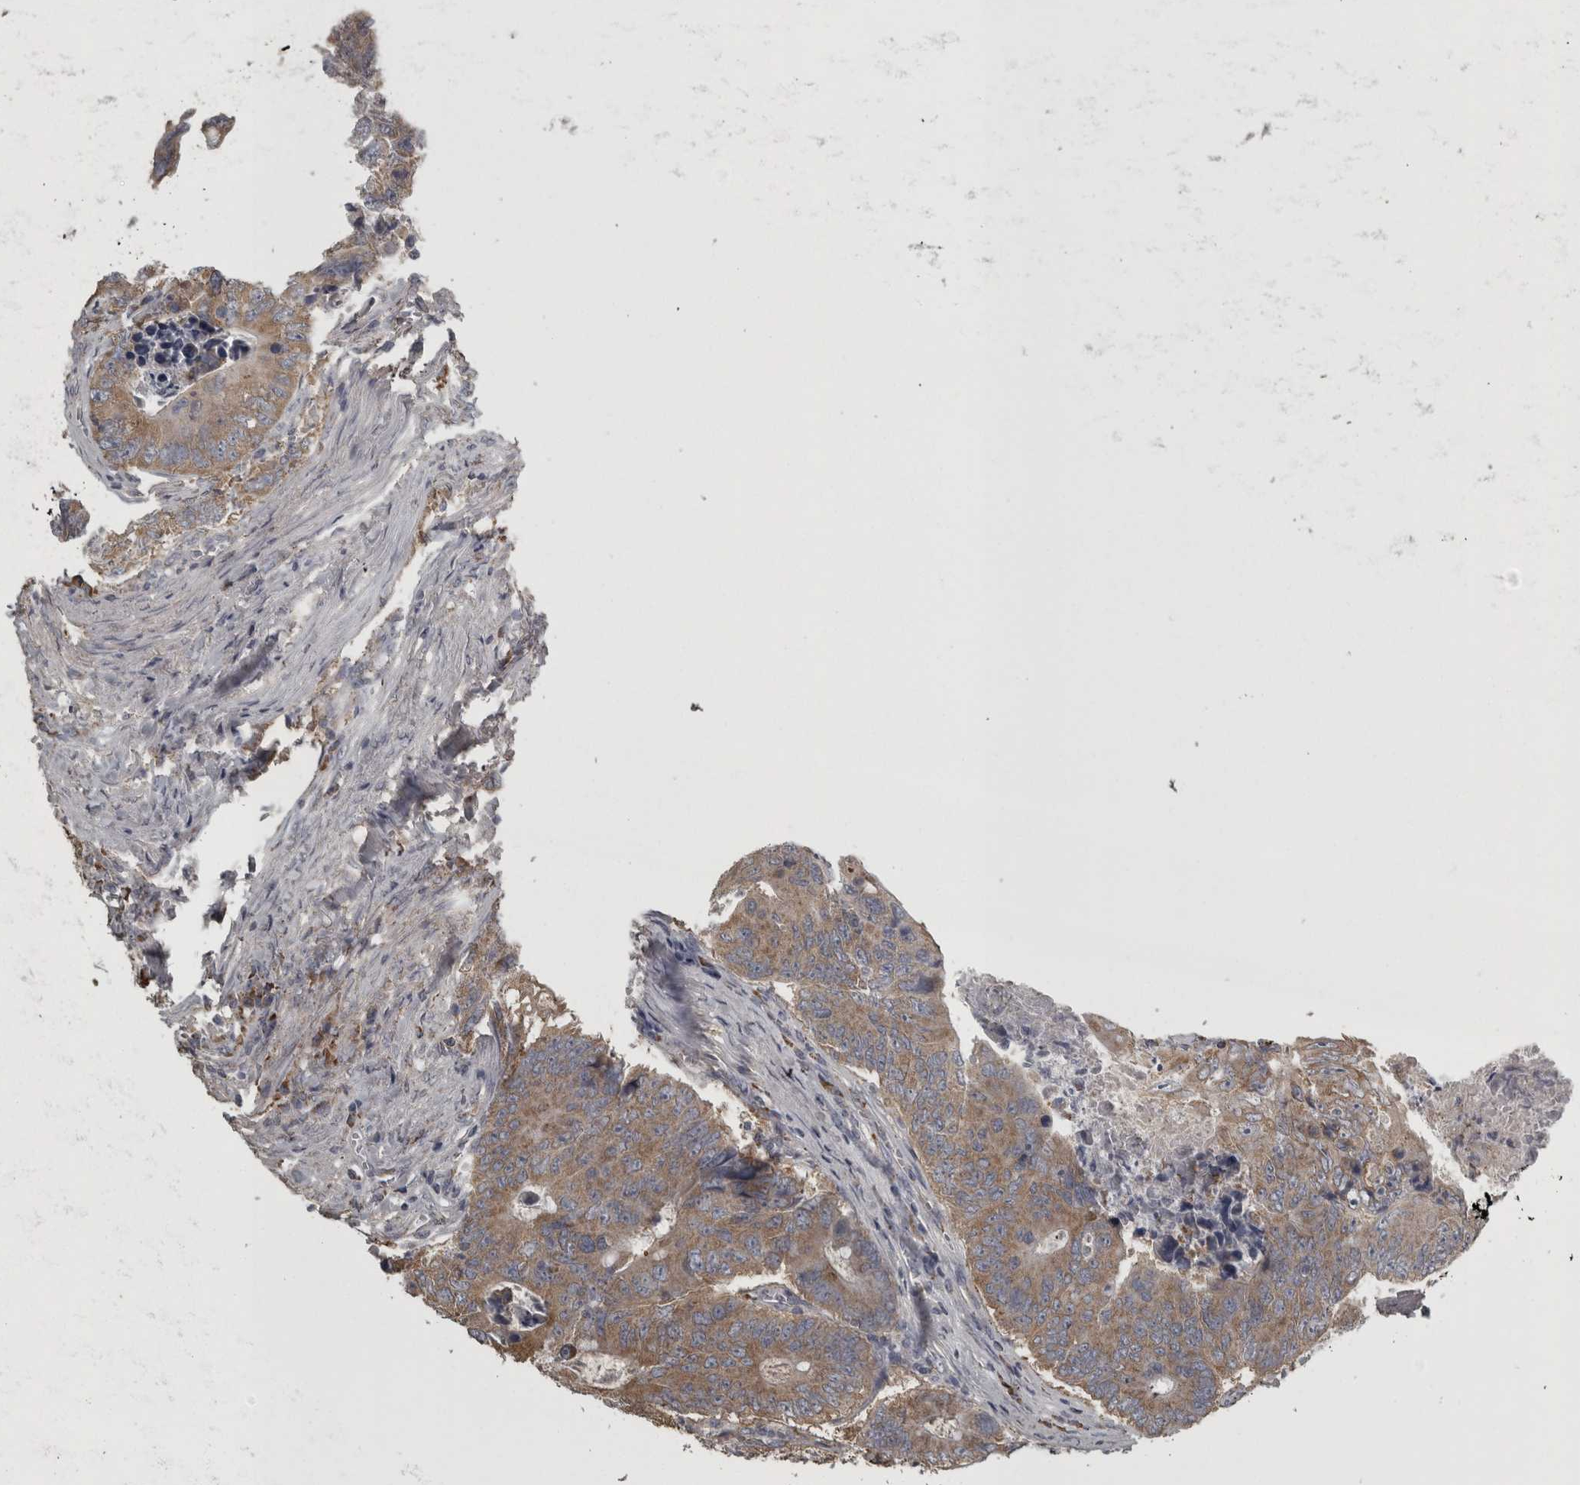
{"staining": {"intensity": "moderate", "quantity": "25%-75%", "location": "cytoplasmic/membranous"}, "tissue": "colorectal cancer", "cell_type": "Tumor cells", "image_type": "cancer", "snomed": [{"axis": "morphology", "description": "Adenocarcinoma, NOS"}, {"axis": "topography", "description": "Colon"}], "caption": "A brown stain highlights moderate cytoplasmic/membranous positivity of a protein in colorectal adenocarcinoma tumor cells. (DAB = brown stain, brightfield microscopy at high magnification).", "gene": "FRK", "patient": {"sex": "male", "age": 87}}